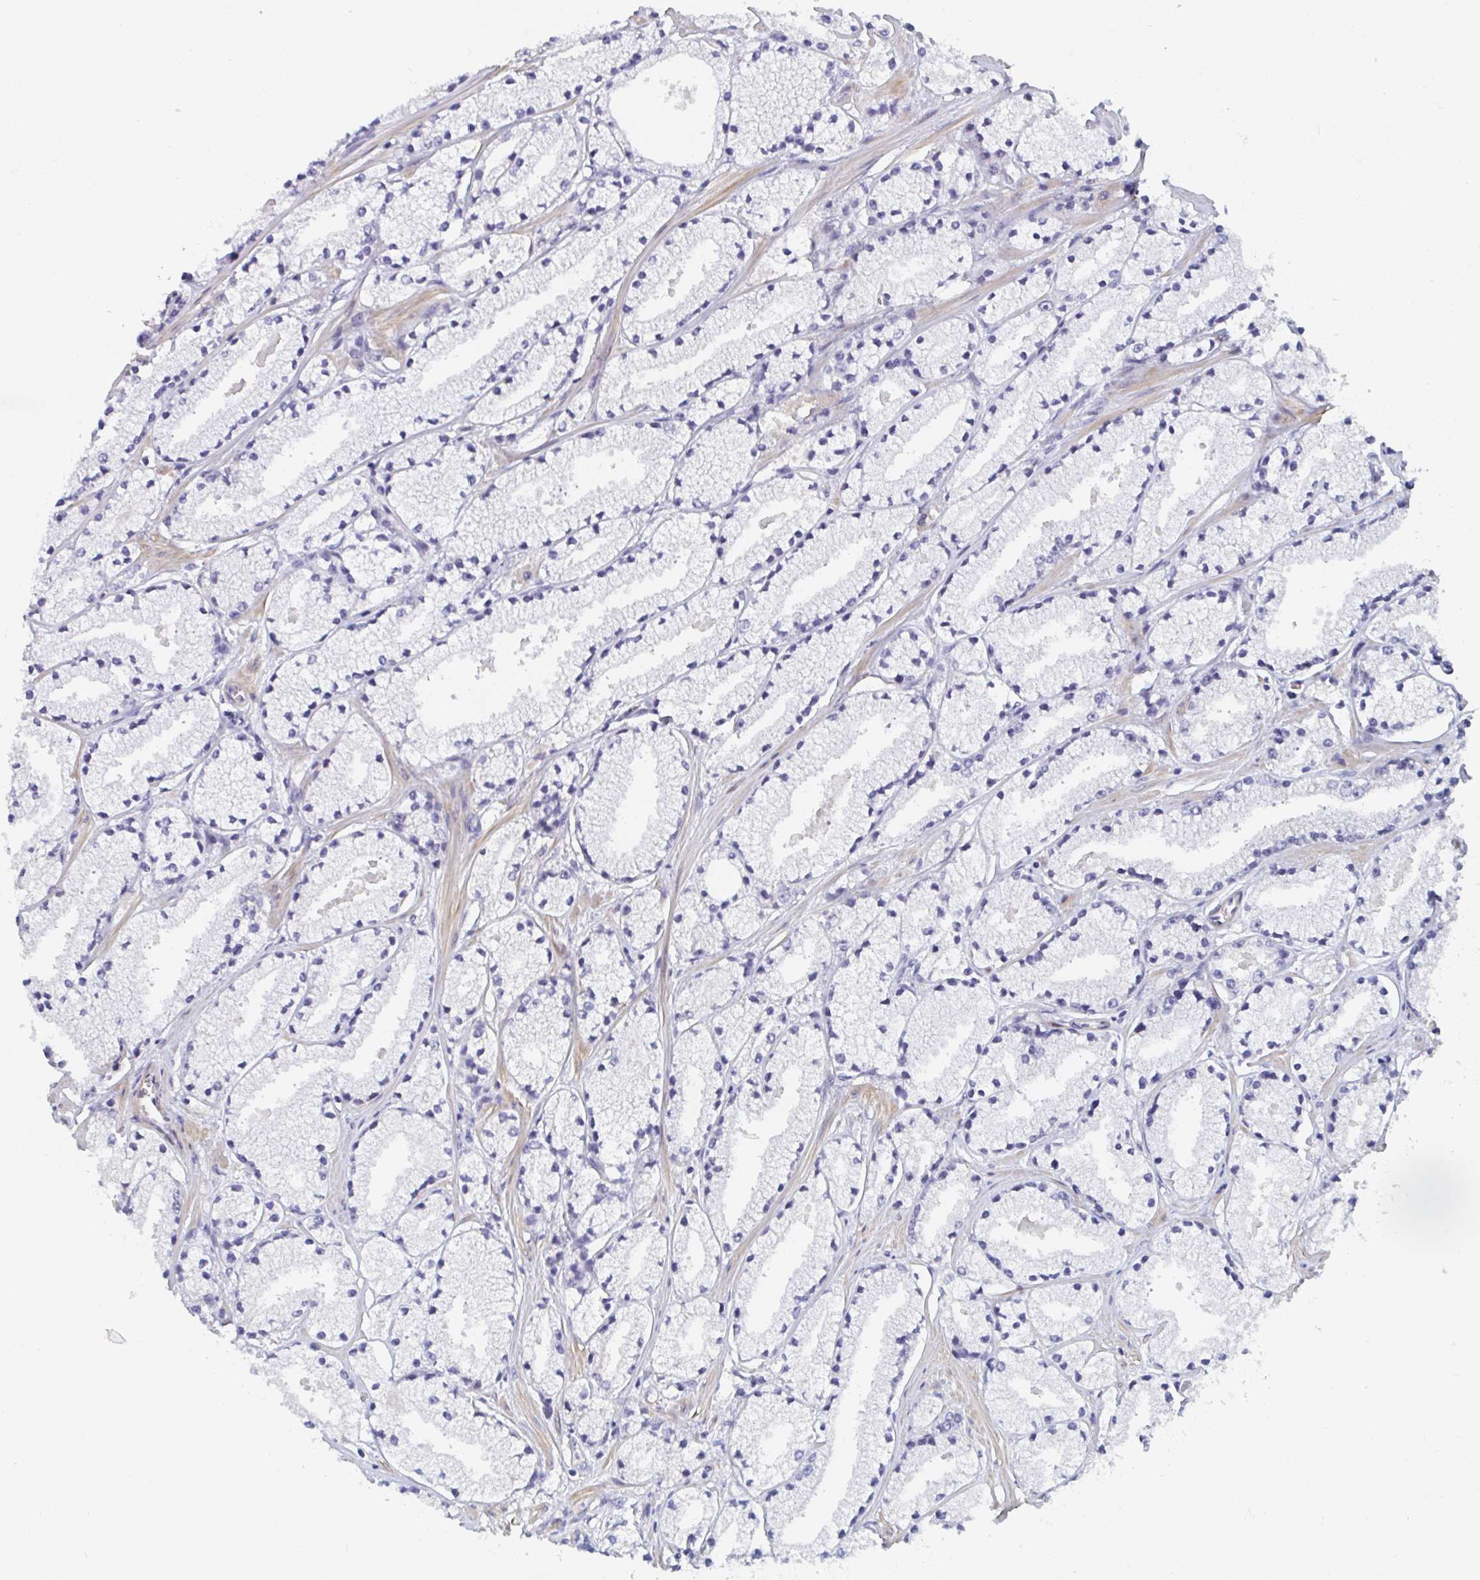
{"staining": {"intensity": "negative", "quantity": "none", "location": "none"}, "tissue": "prostate cancer", "cell_type": "Tumor cells", "image_type": "cancer", "snomed": [{"axis": "morphology", "description": "Adenocarcinoma, High grade"}, {"axis": "topography", "description": "Prostate"}], "caption": "Tumor cells show no significant protein positivity in prostate cancer.", "gene": "CENPT", "patient": {"sex": "male", "age": 63}}